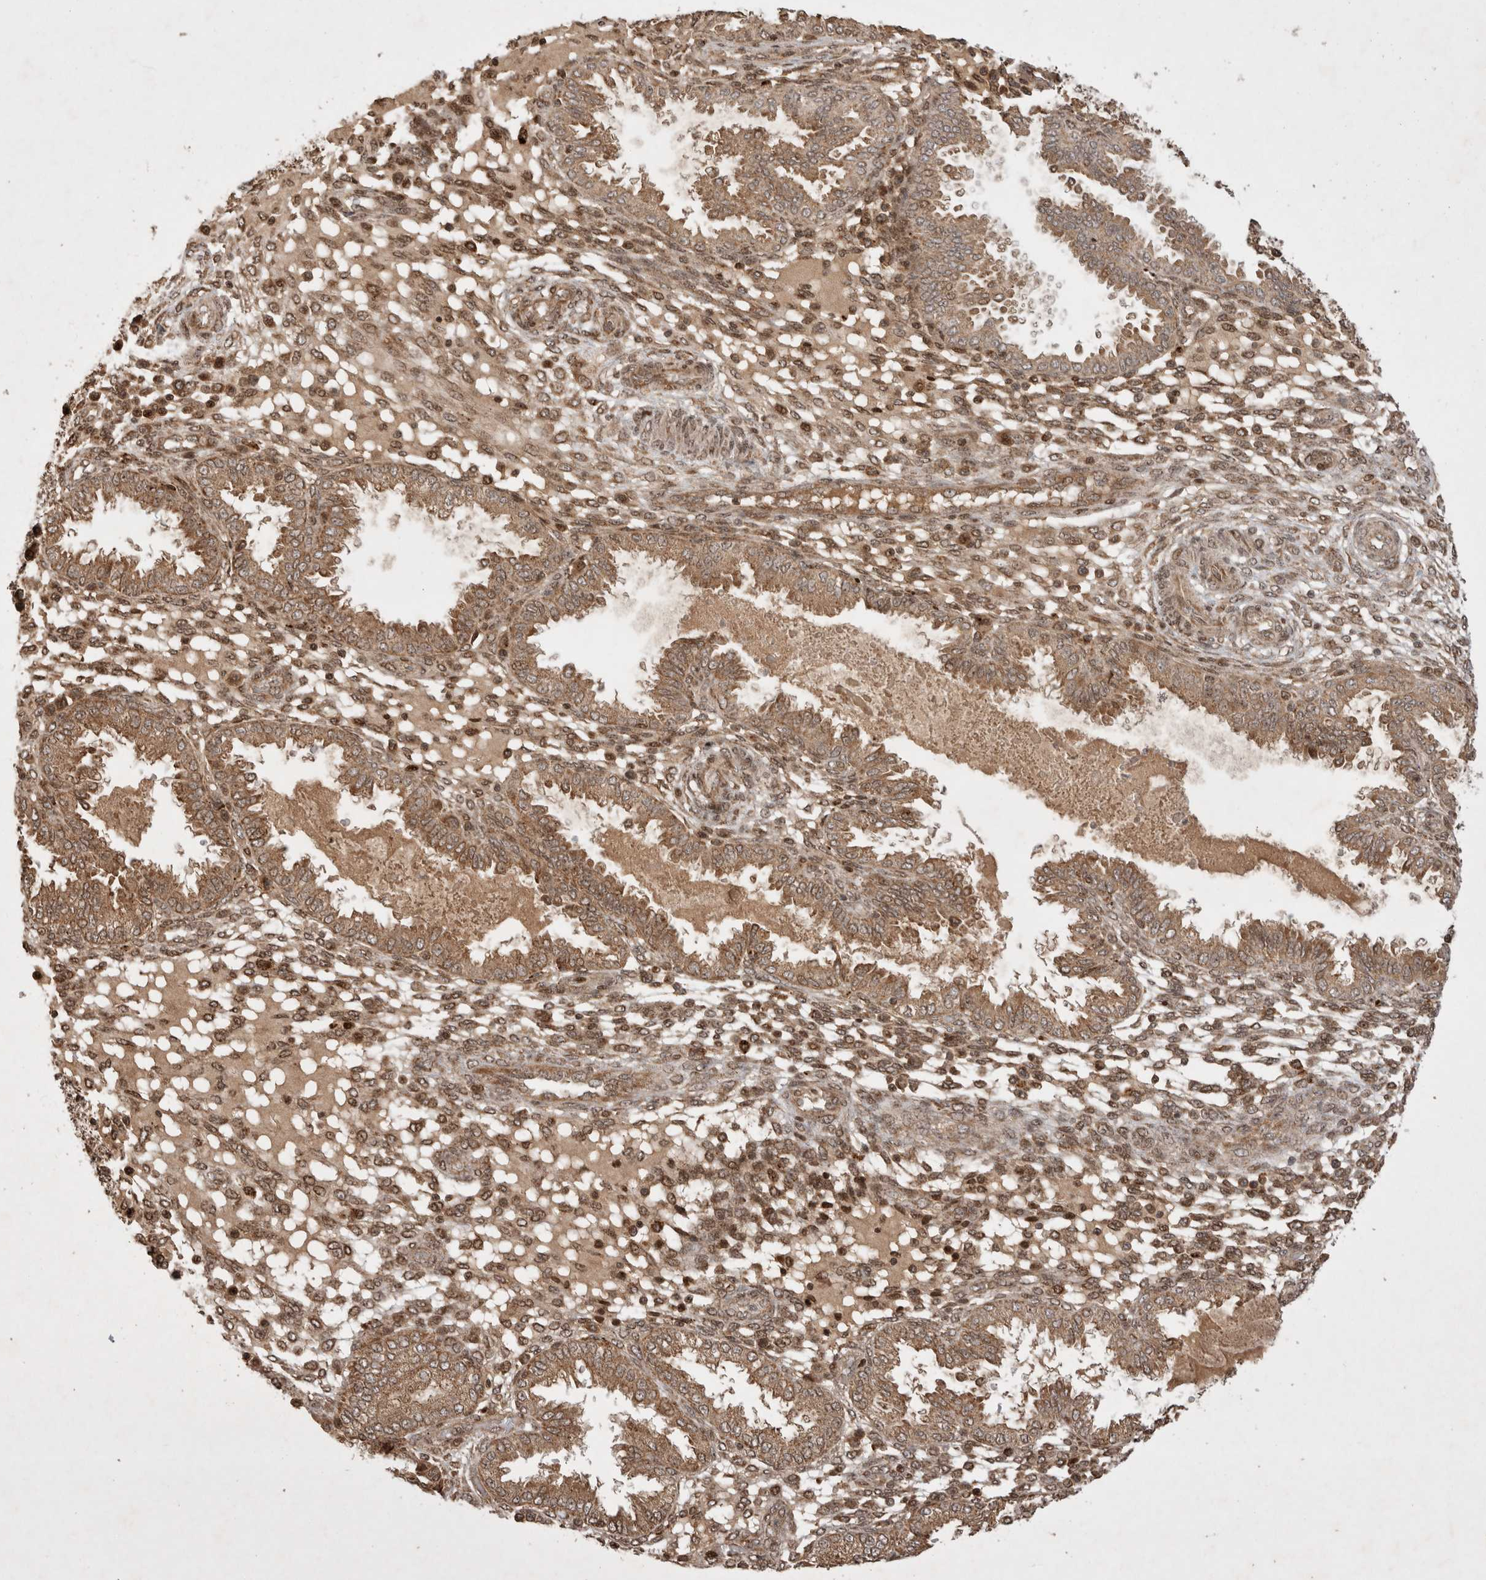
{"staining": {"intensity": "moderate", "quantity": "25%-75%", "location": "cytoplasmic/membranous,nuclear"}, "tissue": "endometrium", "cell_type": "Cells in endometrial stroma", "image_type": "normal", "snomed": [{"axis": "morphology", "description": "Normal tissue, NOS"}, {"axis": "topography", "description": "Endometrium"}], "caption": "Approximately 25%-75% of cells in endometrial stroma in normal endometrium exhibit moderate cytoplasmic/membranous,nuclear protein positivity as visualized by brown immunohistochemical staining.", "gene": "FAM221A", "patient": {"sex": "female", "age": 33}}